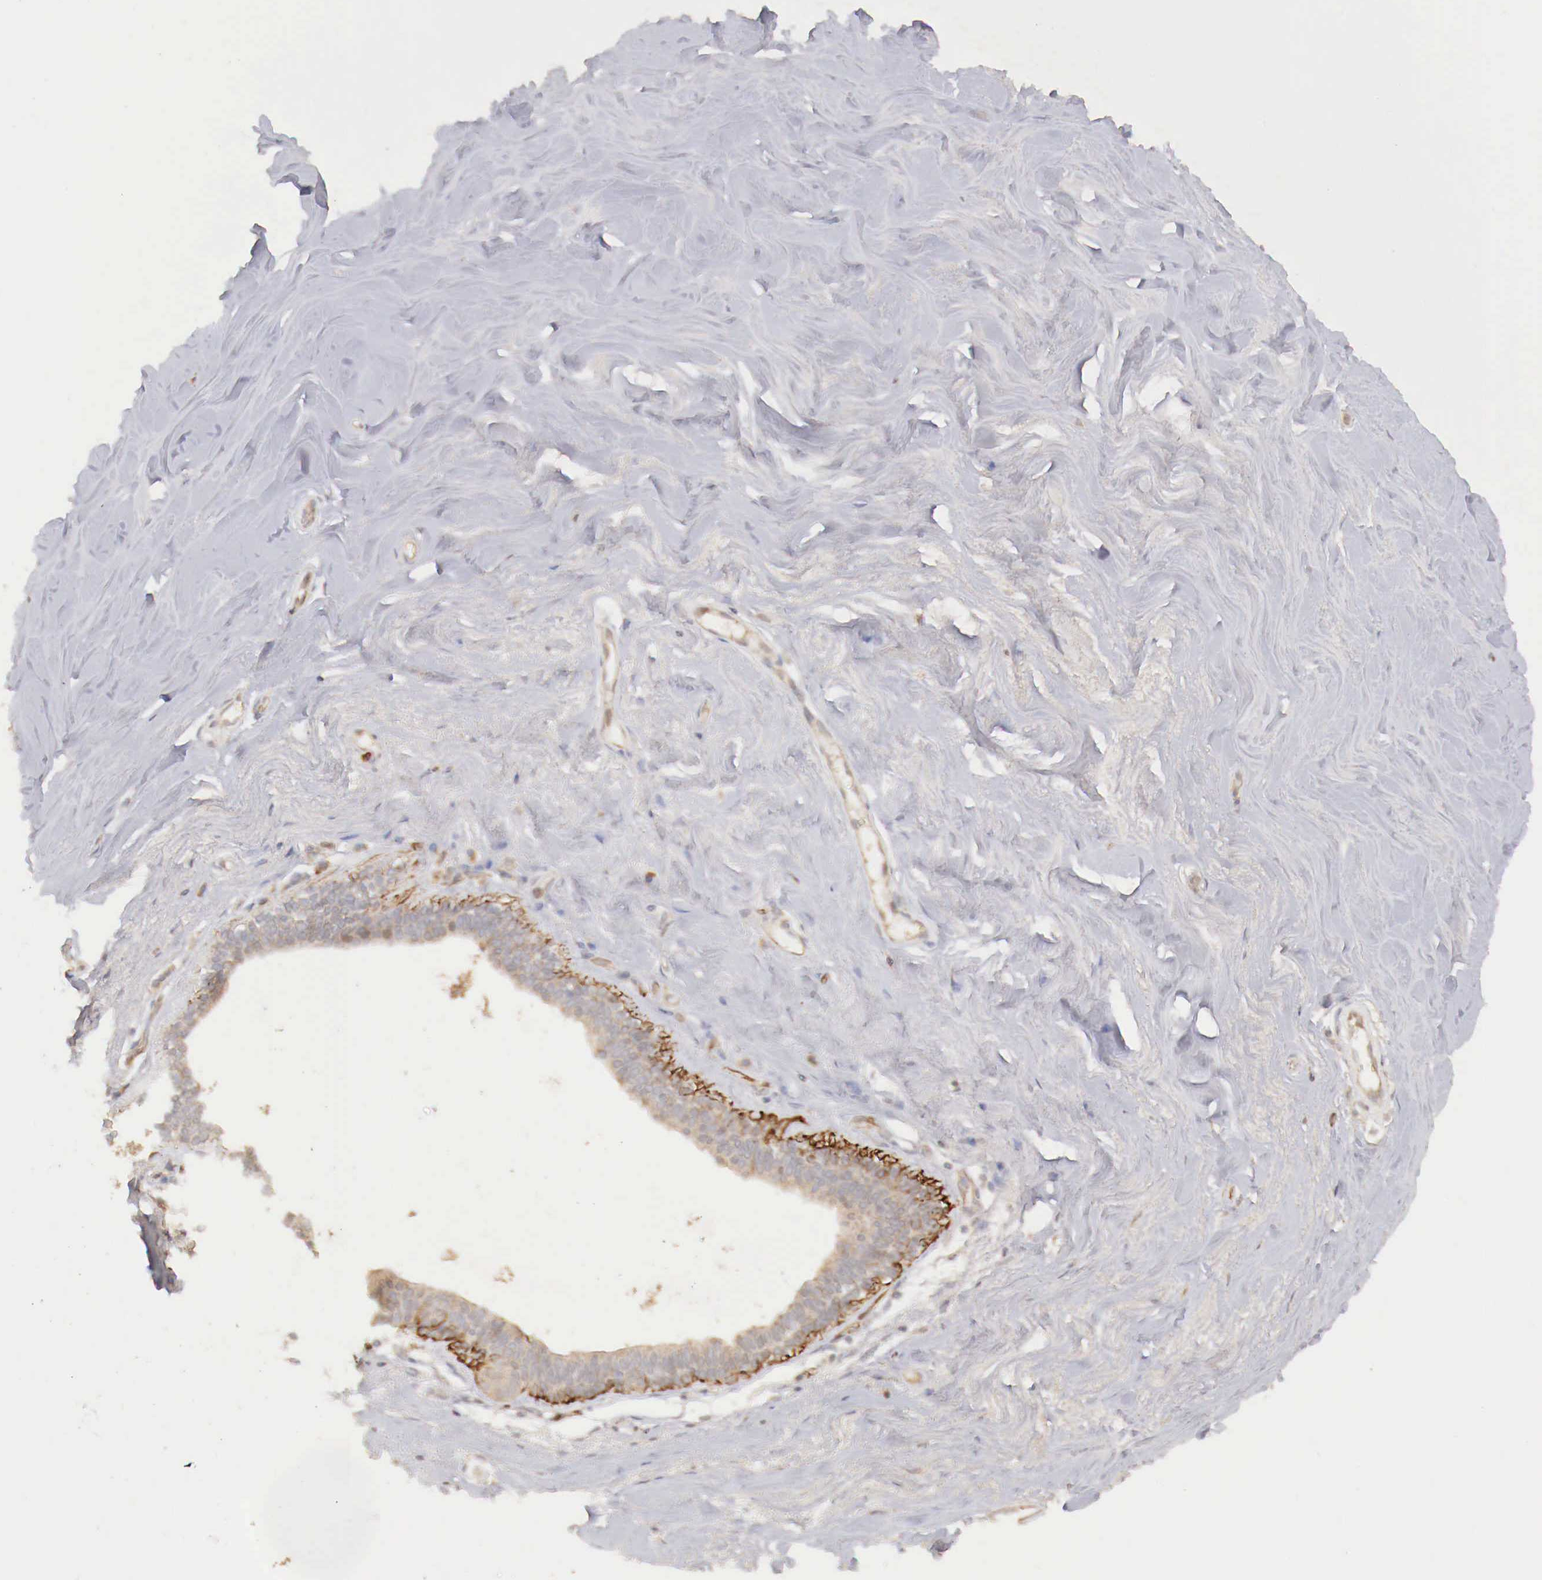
{"staining": {"intensity": "negative", "quantity": "none", "location": "none"}, "tissue": "breast", "cell_type": "Adipocytes", "image_type": "normal", "snomed": [{"axis": "morphology", "description": "Normal tissue, NOS"}, {"axis": "topography", "description": "Breast"}], "caption": "Immunohistochemistry (IHC) histopathology image of unremarkable breast: human breast stained with DAB (3,3'-diaminobenzidine) reveals no significant protein positivity in adipocytes. Nuclei are stained in blue.", "gene": "WT1", "patient": {"sex": "female", "age": 54}}